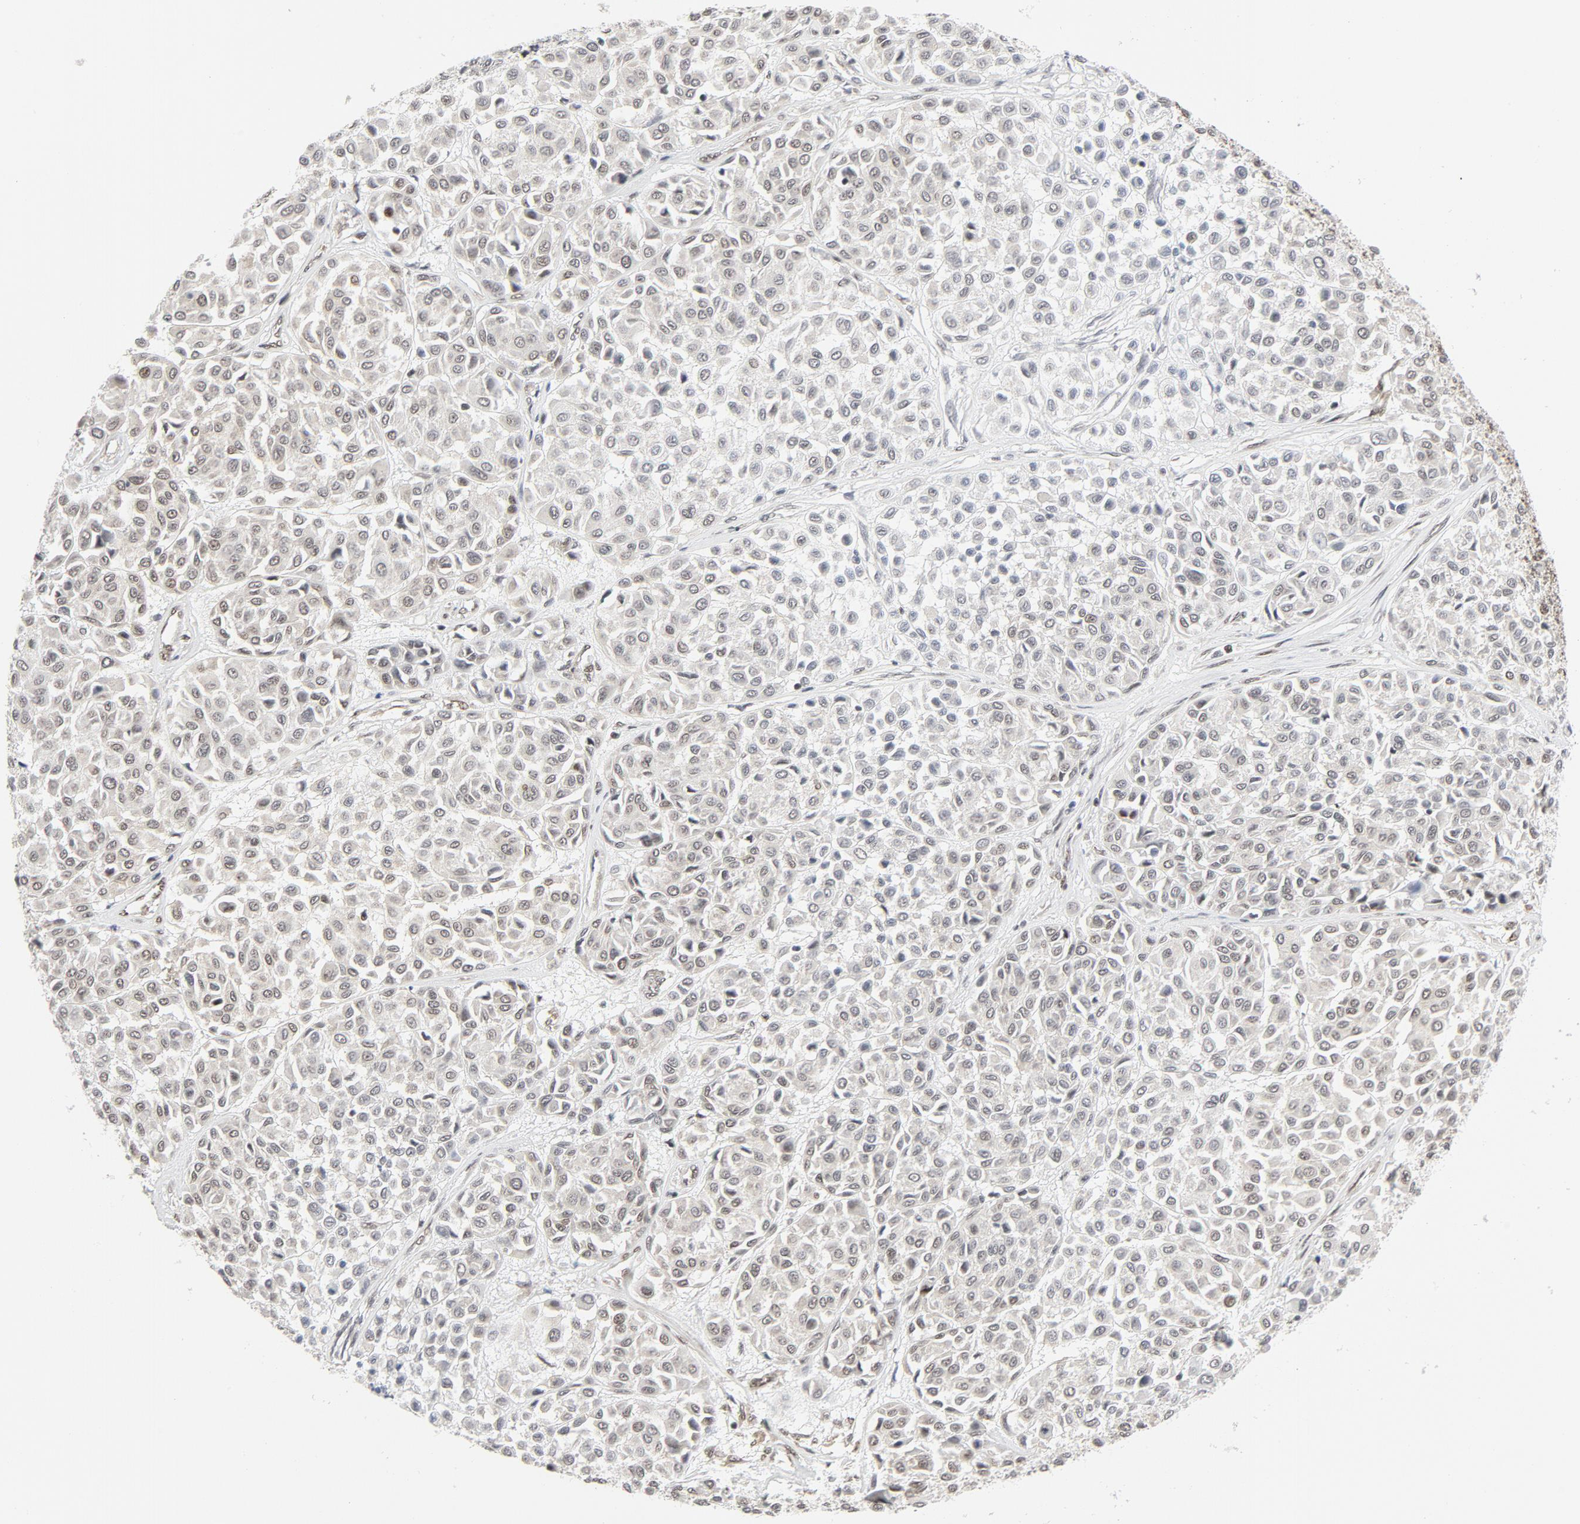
{"staining": {"intensity": "moderate", "quantity": "25%-75%", "location": "nuclear"}, "tissue": "melanoma", "cell_type": "Tumor cells", "image_type": "cancer", "snomed": [{"axis": "morphology", "description": "Malignant melanoma, Metastatic site"}, {"axis": "topography", "description": "Soft tissue"}], "caption": "Human melanoma stained with a protein marker exhibits moderate staining in tumor cells.", "gene": "ERCC1", "patient": {"sex": "male", "age": 41}}